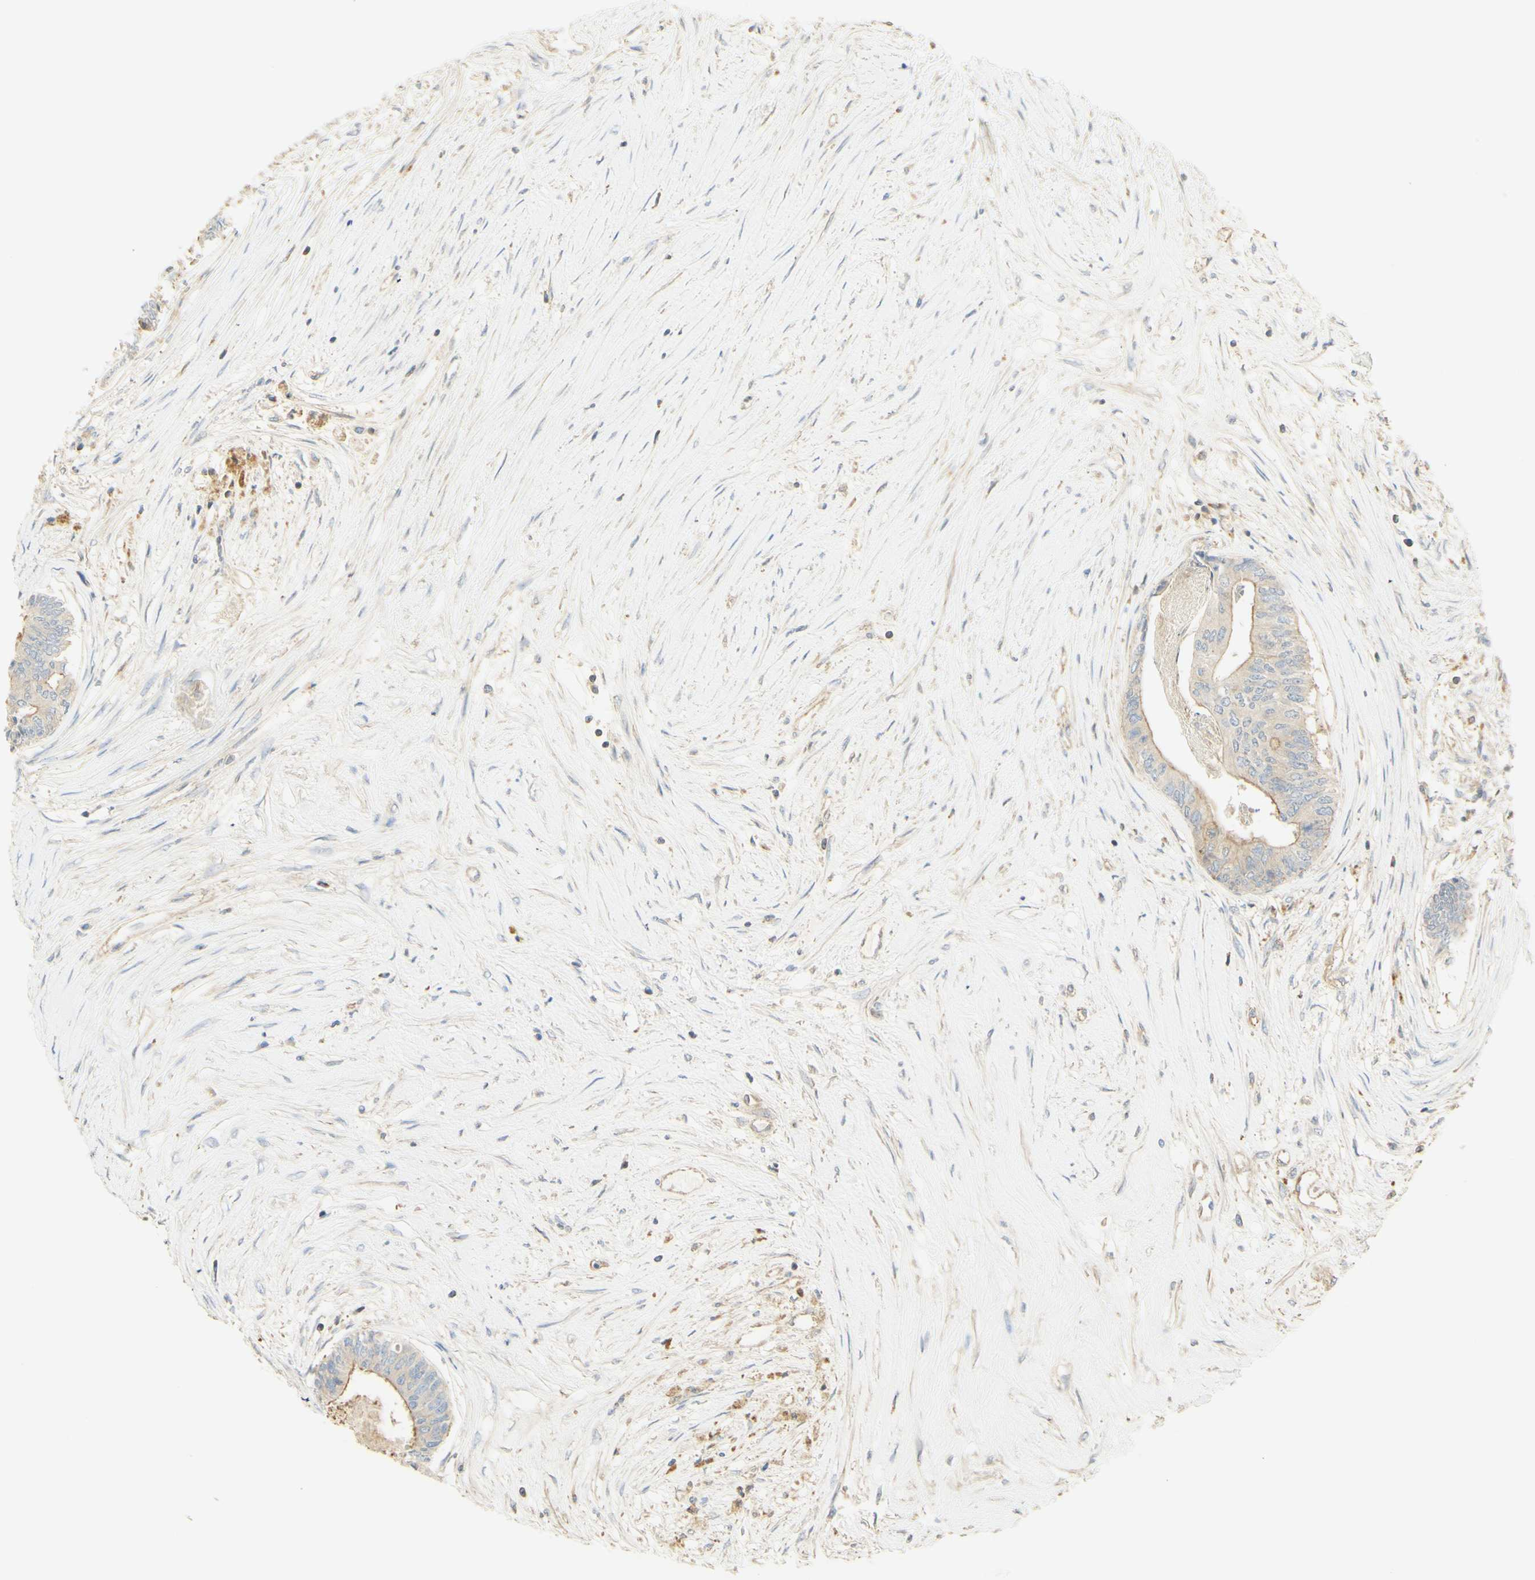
{"staining": {"intensity": "weak", "quantity": ">75%", "location": "cytoplasmic/membranous"}, "tissue": "colorectal cancer", "cell_type": "Tumor cells", "image_type": "cancer", "snomed": [{"axis": "morphology", "description": "Adenocarcinoma, NOS"}, {"axis": "topography", "description": "Rectum"}], "caption": "Colorectal cancer (adenocarcinoma) tissue reveals weak cytoplasmic/membranous expression in approximately >75% of tumor cells (IHC, brightfield microscopy, high magnification).", "gene": "IKBKG", "patient": {"sex": "male", "age": 63}}